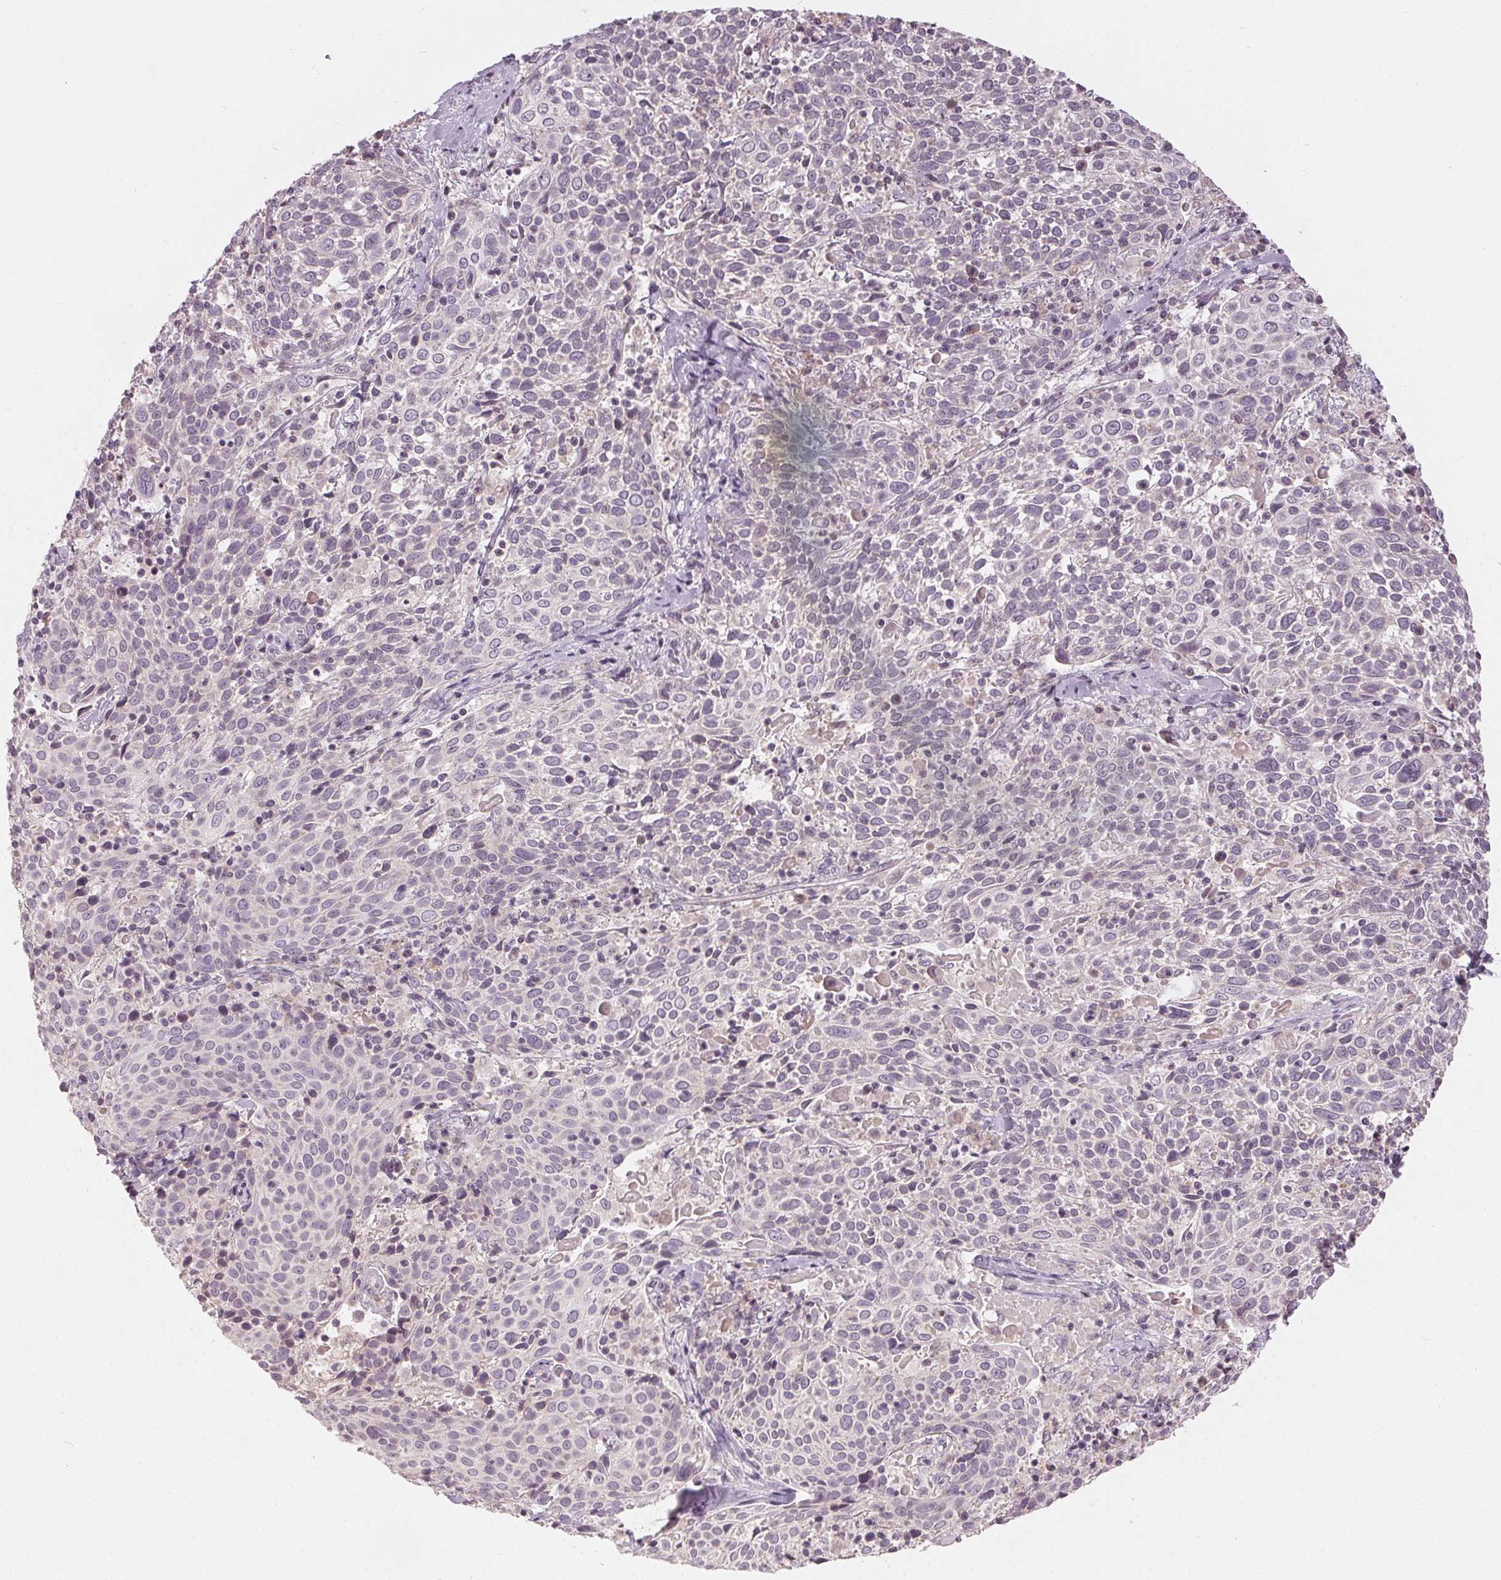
{"staining": {"intensity": "negative", "quantity": "none", "location": "none"}, "tissue": "cervical cancer", "cell_type": "Tumor cells", "image_type": "cancer", "snomed": [{"axis": "morphology", "description": "Squamous cell carcinoma, NOS"}, {"axis": "topography", "description": "Cervix"}], "caption": "DAB immunohistochemical staining of cervical cancer (squamous cell carcinoma) shows no significant staining in tumor cells.", "gene": "TRIM60", "patient": {"sex": "female", "age": 61}}